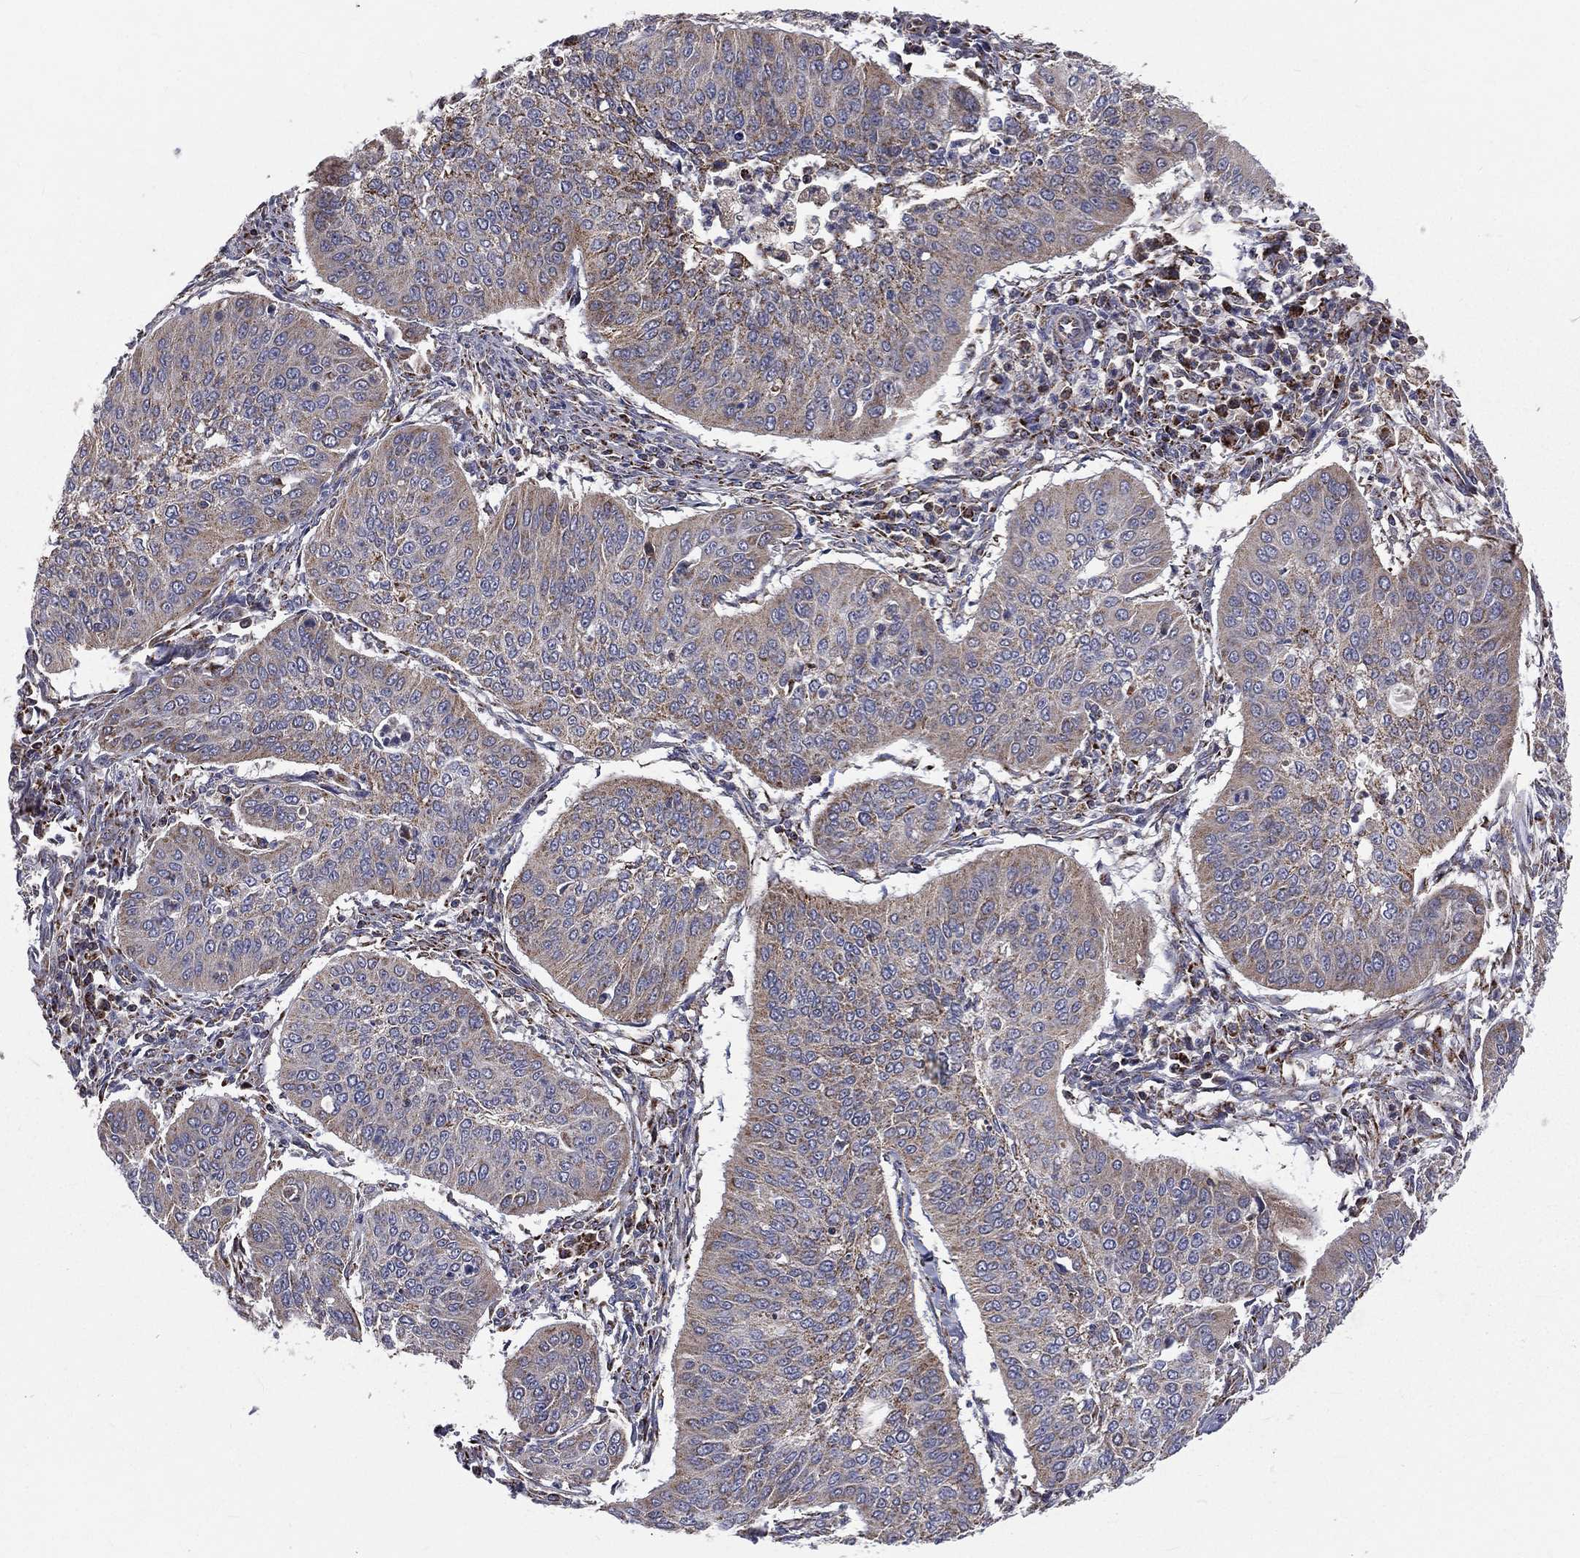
{"staining": {"intensity": "weak", "quantity": "<25%", "location": "cytoplasmic/membranous"}, "tissue": "cervical cancer", "cell_type": "Tumor cells", "image_type": "cancer", "snomed": [{"axis": "morphology", "description": "Normal tissue, NOS"}, {"axis": "morphology", "description": "Squamous cell carcinoma, NOS"}, {"axis": "topography", "description": "Cervix"}], "caption": "Tumor cells show no significant positivity in cervical cancer.", "gene": "GPD1", "patient": {"sex": "female", "age": 39}}